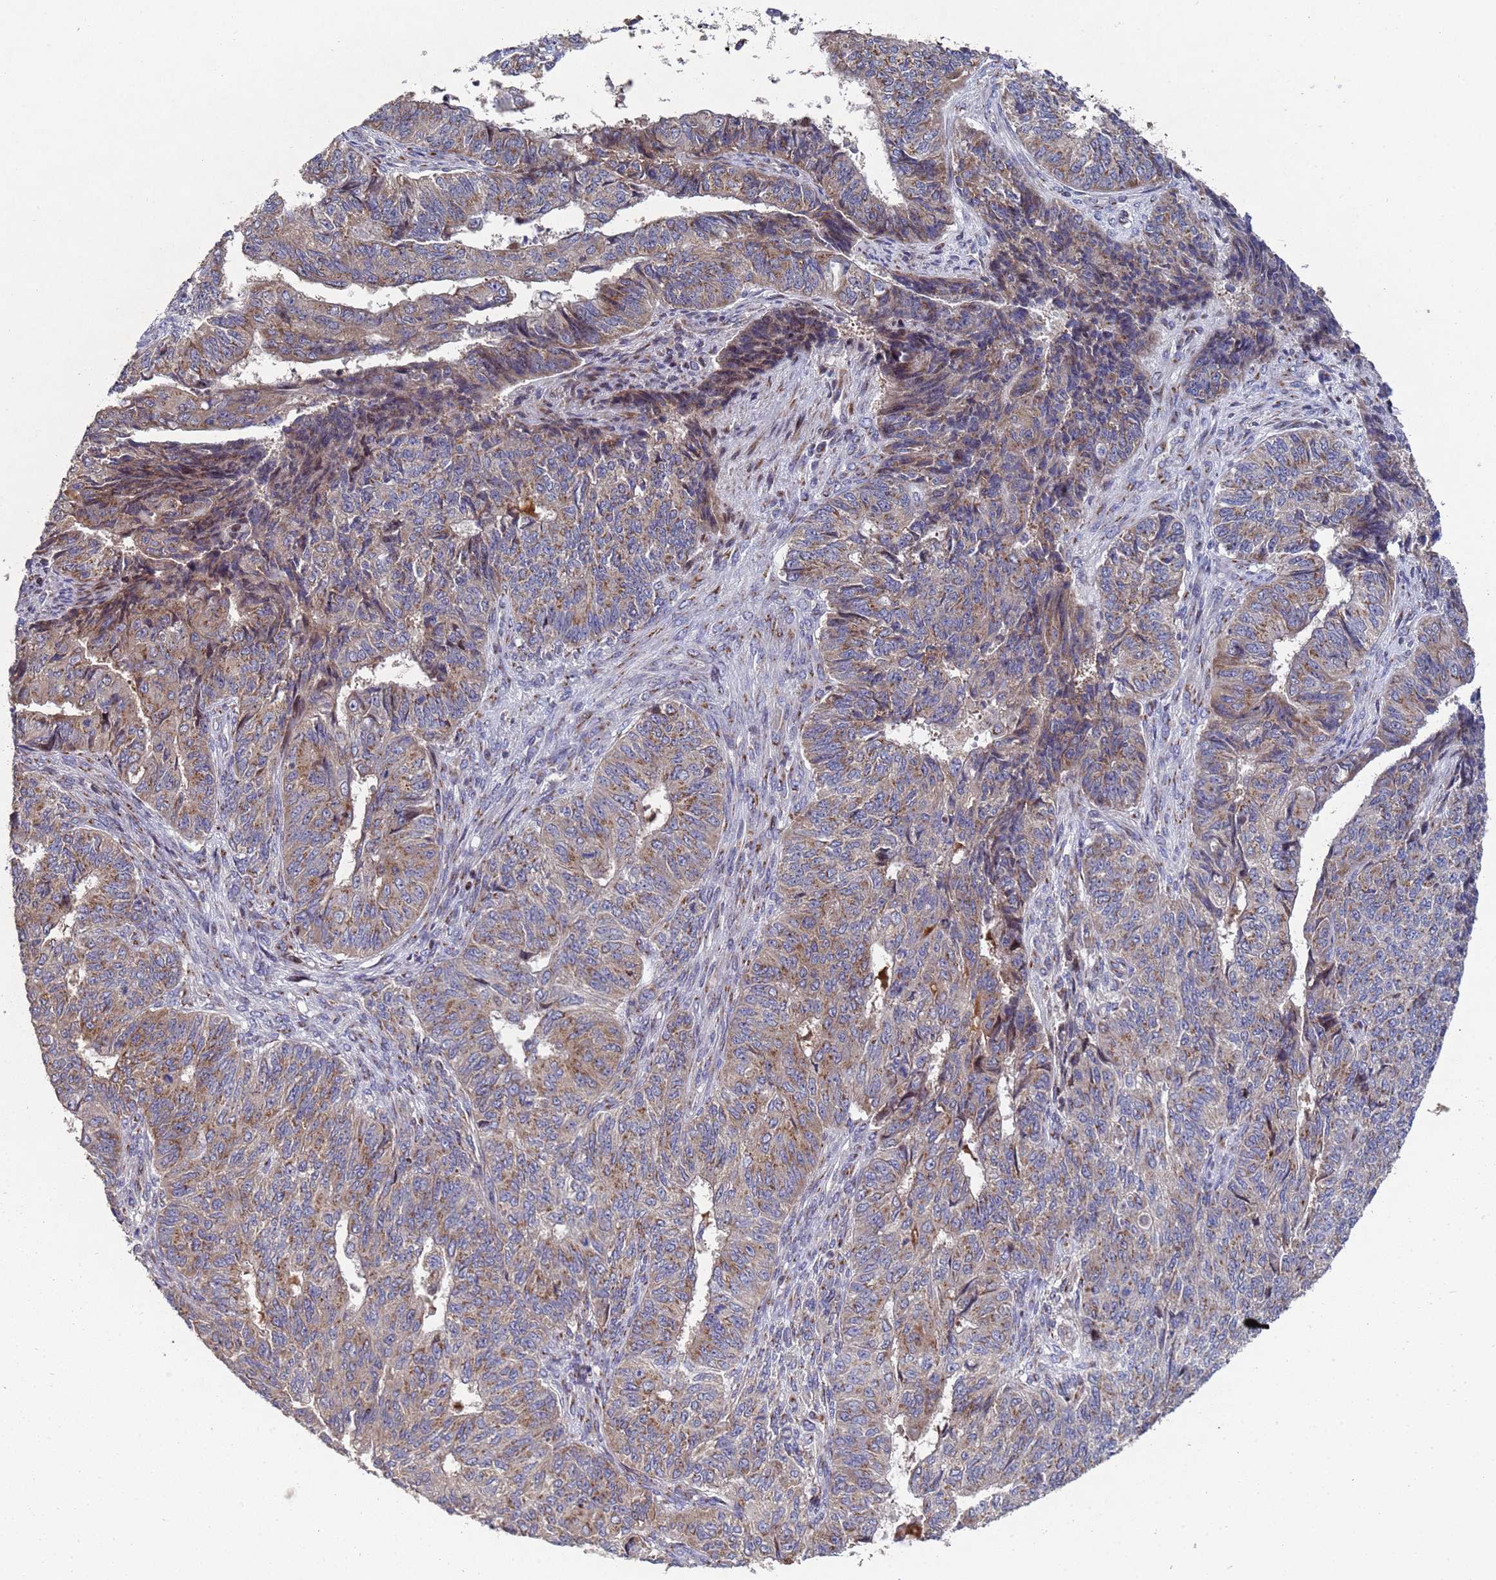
{"staining": {"intensity": "moderate", "quantity": ">75%", "location": "cytoplasmic/membranous"}, "tissue": "endometrial cancer", "cell_type": "Tumor cells", "image_type": "cancer", "snomed": [{"axis": "morphology", "description": "Adenocarcinoma, NOS"}, {"axis": "topography", "description": "Endometrium"}], "caption": "An immunohistochemistry (IHC) histopathology image of neoplastic tissue is shown. Protein staining in brown highlights moderate cytoplasmic/membranous positivity in adenocarcinoma (endometrial) within tumor cells.", "gene": "NSUN6", "patient": {"sex": "female", "age": 32}}